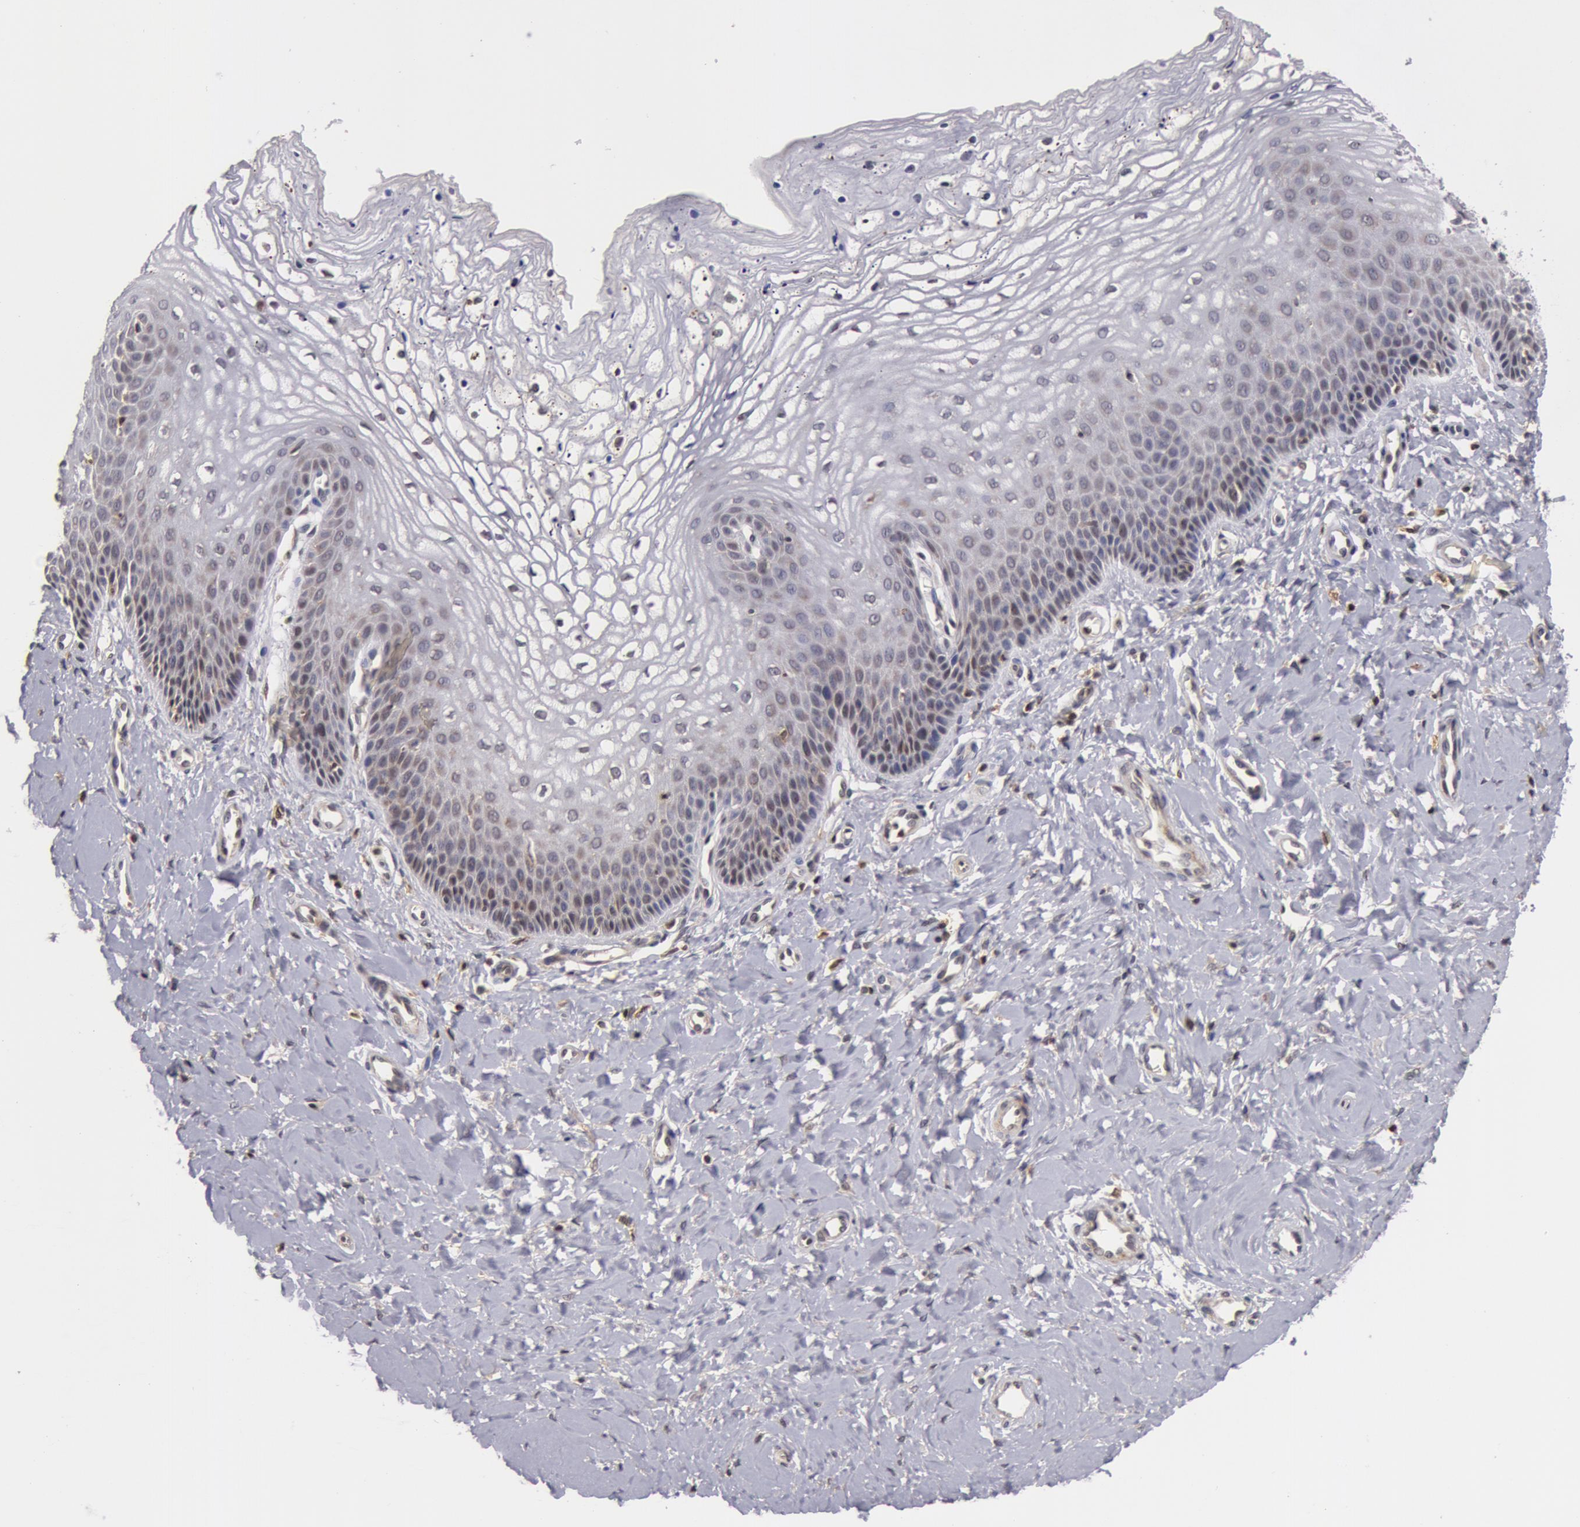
{"staining": {"intensity": "negative", "quantity": "none", "location": "none"}, "tissue": "vagina", "cell_type": "Squamous epithelial cells", "image_type": "normal", "snomed": [{"axis": "morphology", "description": "Normal tissue, NOS"}, {"axis": "topography", "description": "Vagina"}], "caption": "Squamous epithelial cells are negative for protein expression in unremarkable human vagina. The staining is performed using DAB (3,3'-diaminobenzidine) brown chromogen with nuclei counter-stained in using hematoxylin.", "gene": "ZNF350", "patient": {"sex": "female", "age": 68}}